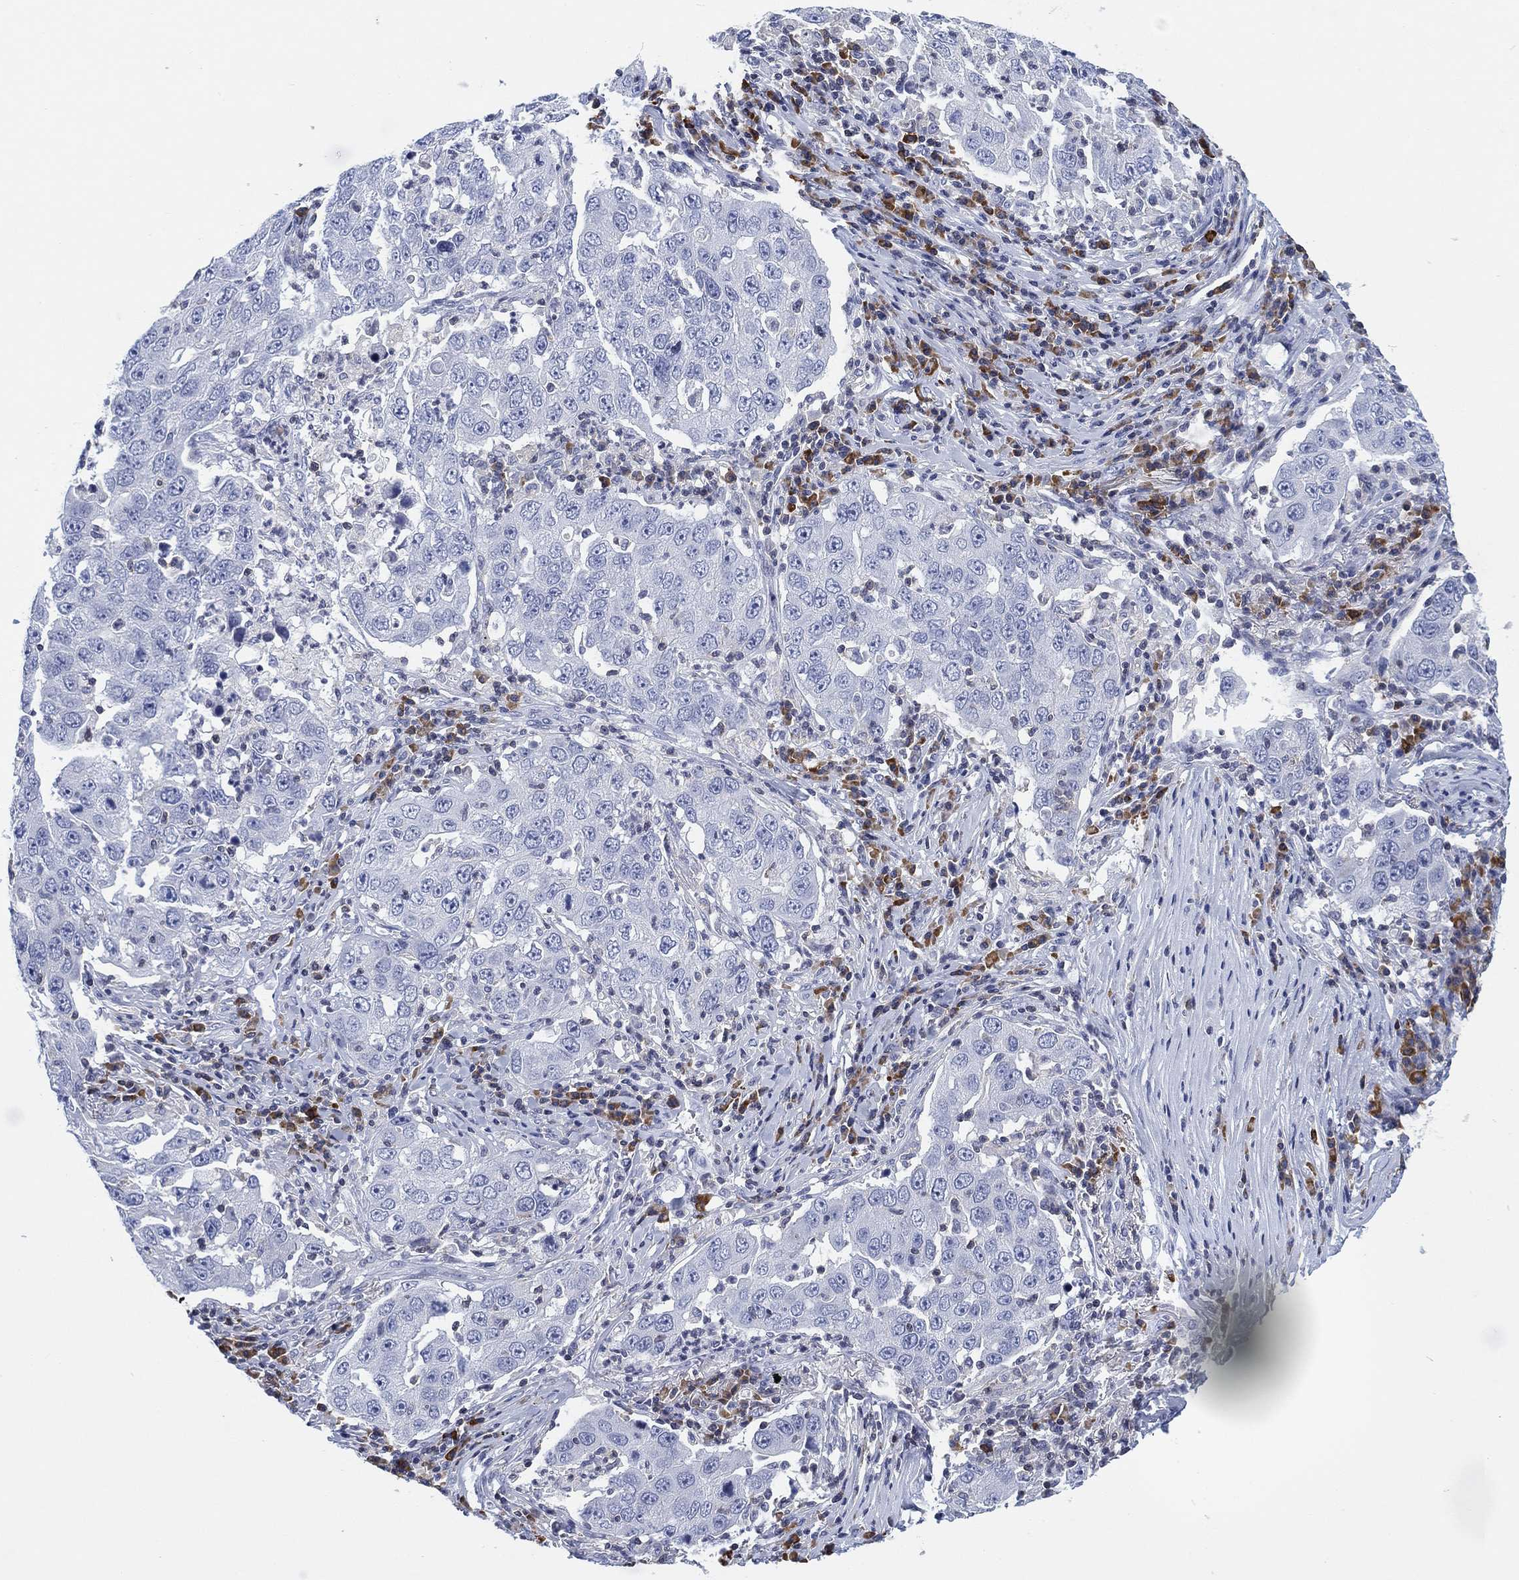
{"staining": {"intensity": "negative", "quantity": "none", "location": "none"}, "tissue": "lung cancer", "cell_type": "Tumor cells", "image_type": "cancer", "snomed": [{"axis": "morphology", "description": "Adenocarcinoma, NOS"}, {"axis": "topography", "description": "Lung"}], "caption": "This is an immunohistochemistry (IHC) photomicrograph of lung cancer (adenocarcinoma). There is no staining in tumor cells.", "gene": "FYB1", "patient": {"sex": "male", "age": 73}}